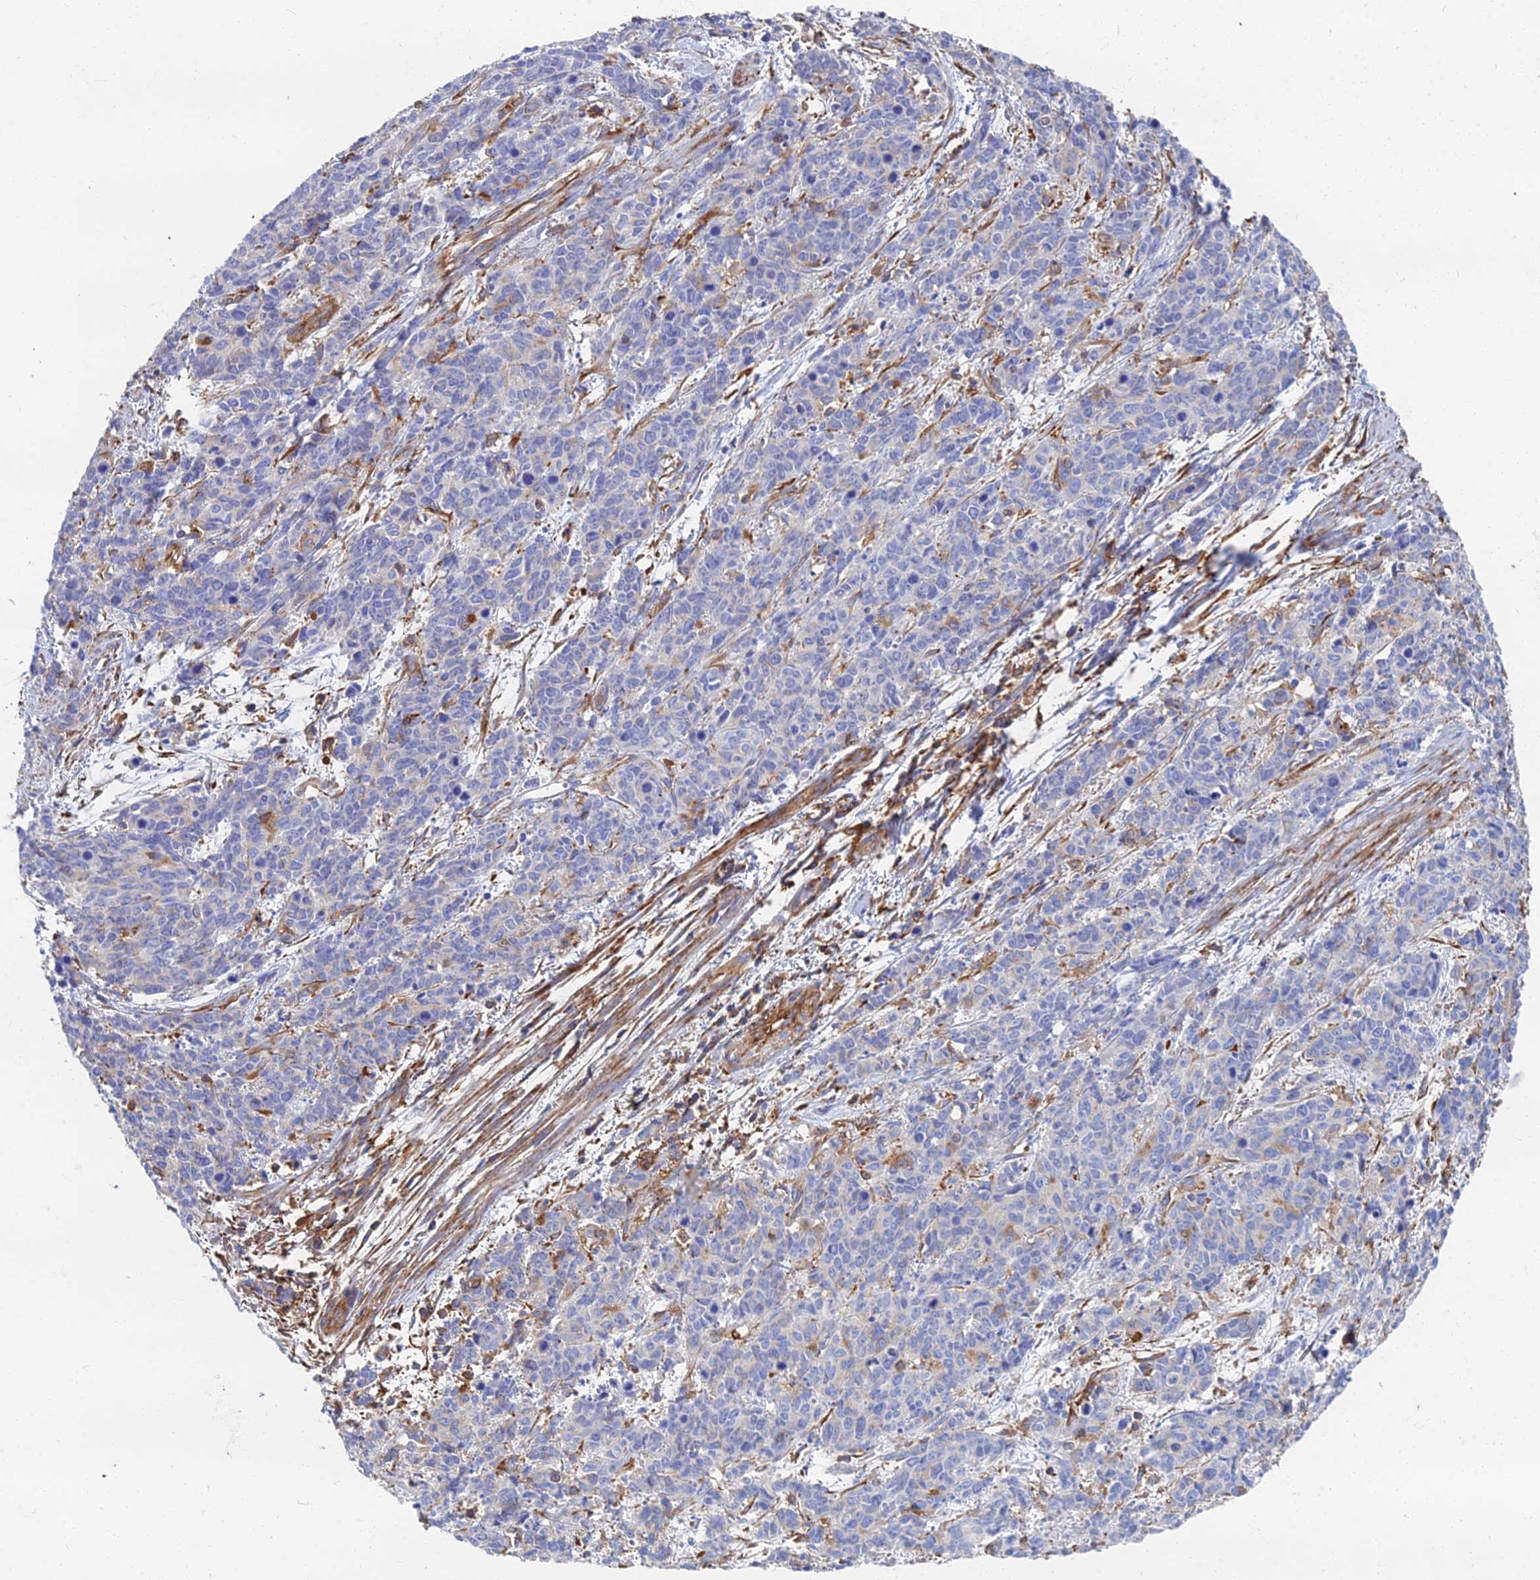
{"staining": {"intensity": "negative", "quantity": "none", "location": "none"}, "tissue": "cervical cancer", "cell_type": "Tumor cells", "image_type": "cancer", "snomed": [{"axis": "morphology", "description": "Squamous cell carcinoma, NOS"}, {"axis": "topography", "description": "Cervix"}], "caption": "The histopathology image demonstrates no staining of tumor cells in cervical cancer.", "gene": "GPR42", "patient": {"sex": "female", "age": 60}}